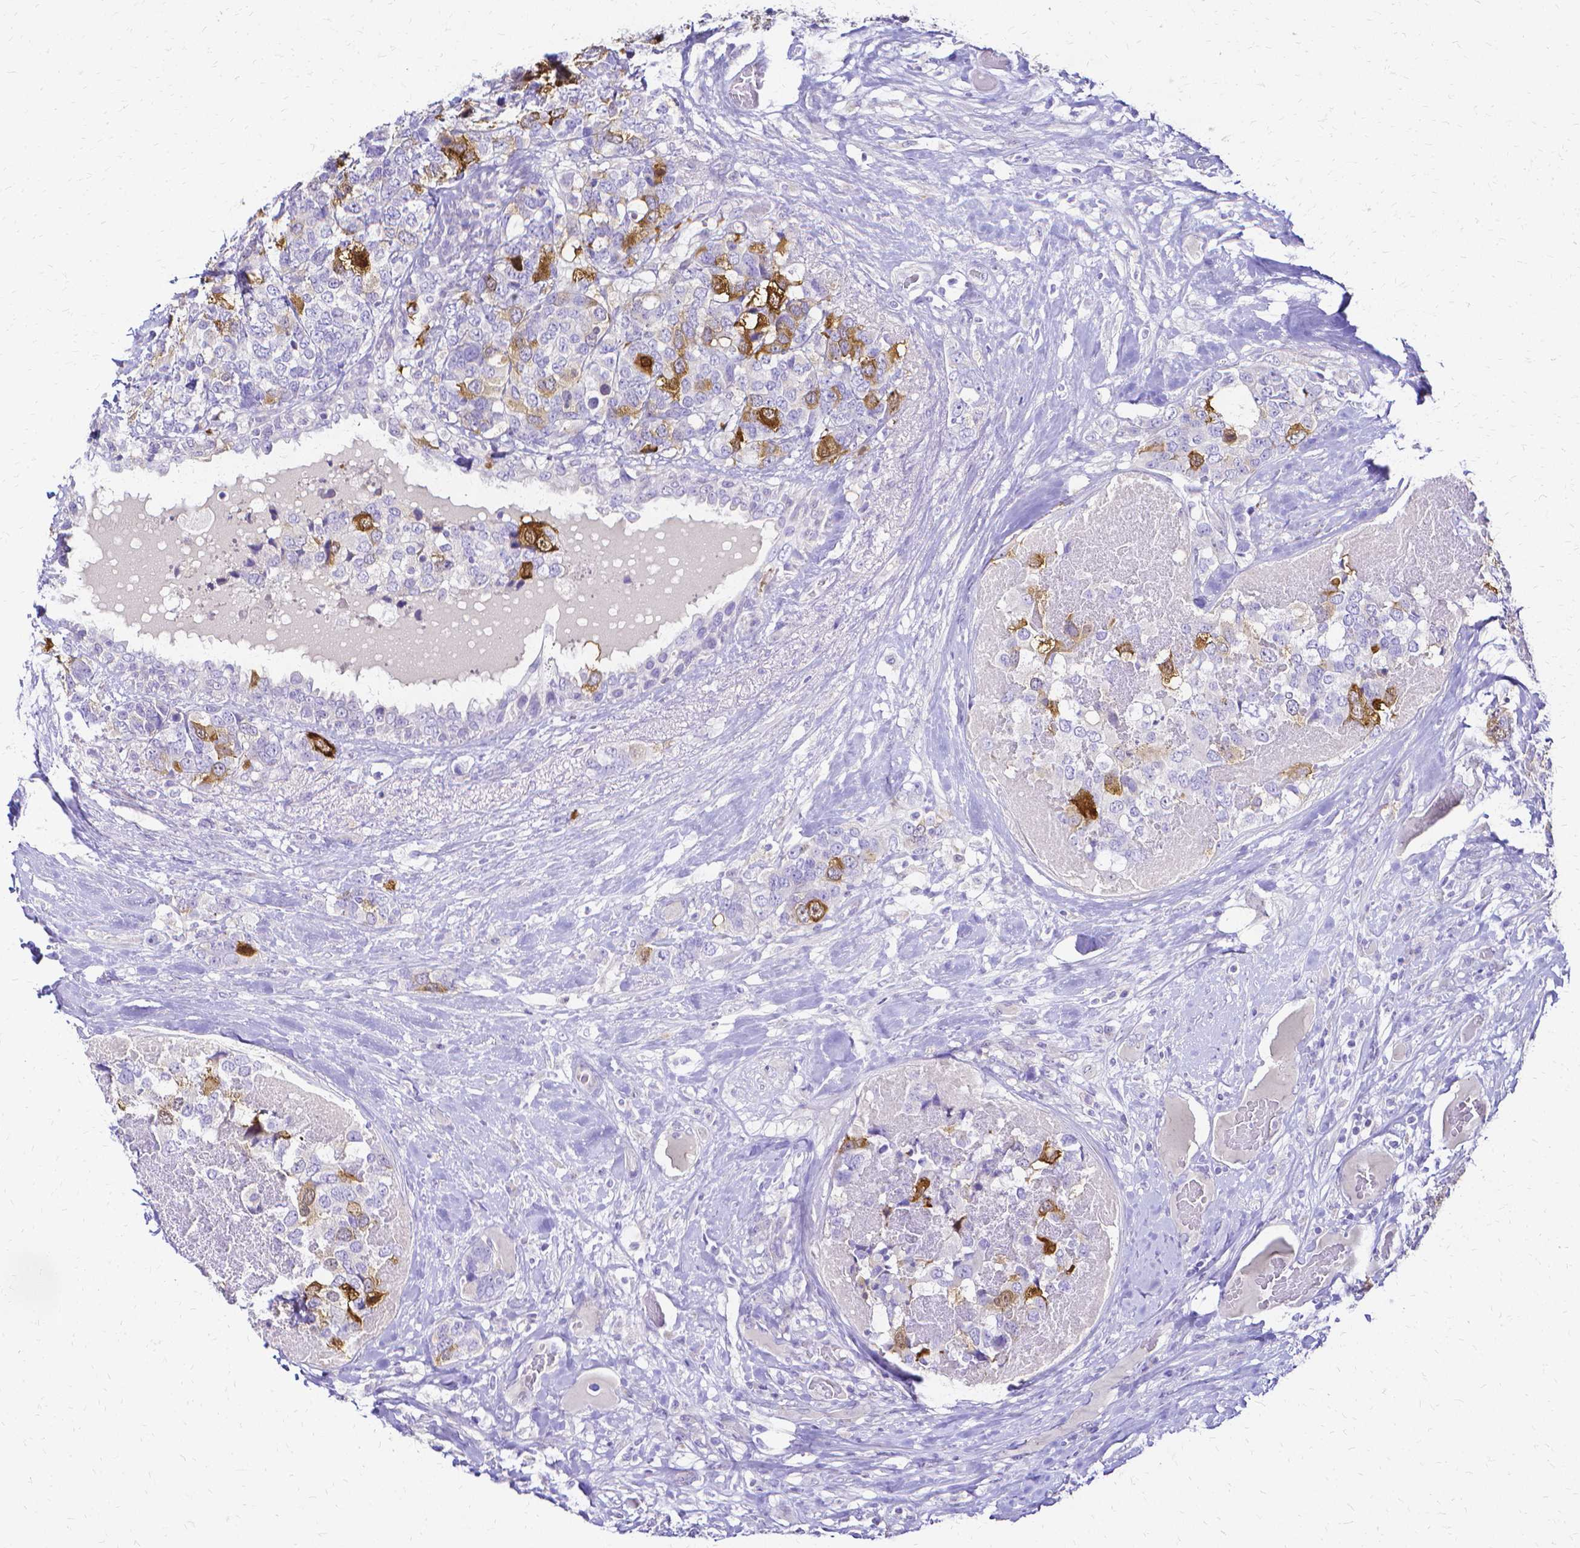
{"staining": {"intensity": "strong", "quantity": "<25%", "location": "cytoplasmic/membranous"}, "tissue": "breast cancer", "cell_type": "Tumor cells", "image_type": "cancer", "snomed": [{"axis": "morphology", "description": "Lobular carcinoma"}, {"axis": "topography", "description": "Breast"}], "caption": "This image displays immunohistochemistry (IHC) staining of breast lobular carcinoma, with medium strong cytoplasmic/membranous staining in about <25% of tumor cells.", "gene": "CCNB1", "patient": {"sex": "female", "age": 59}}